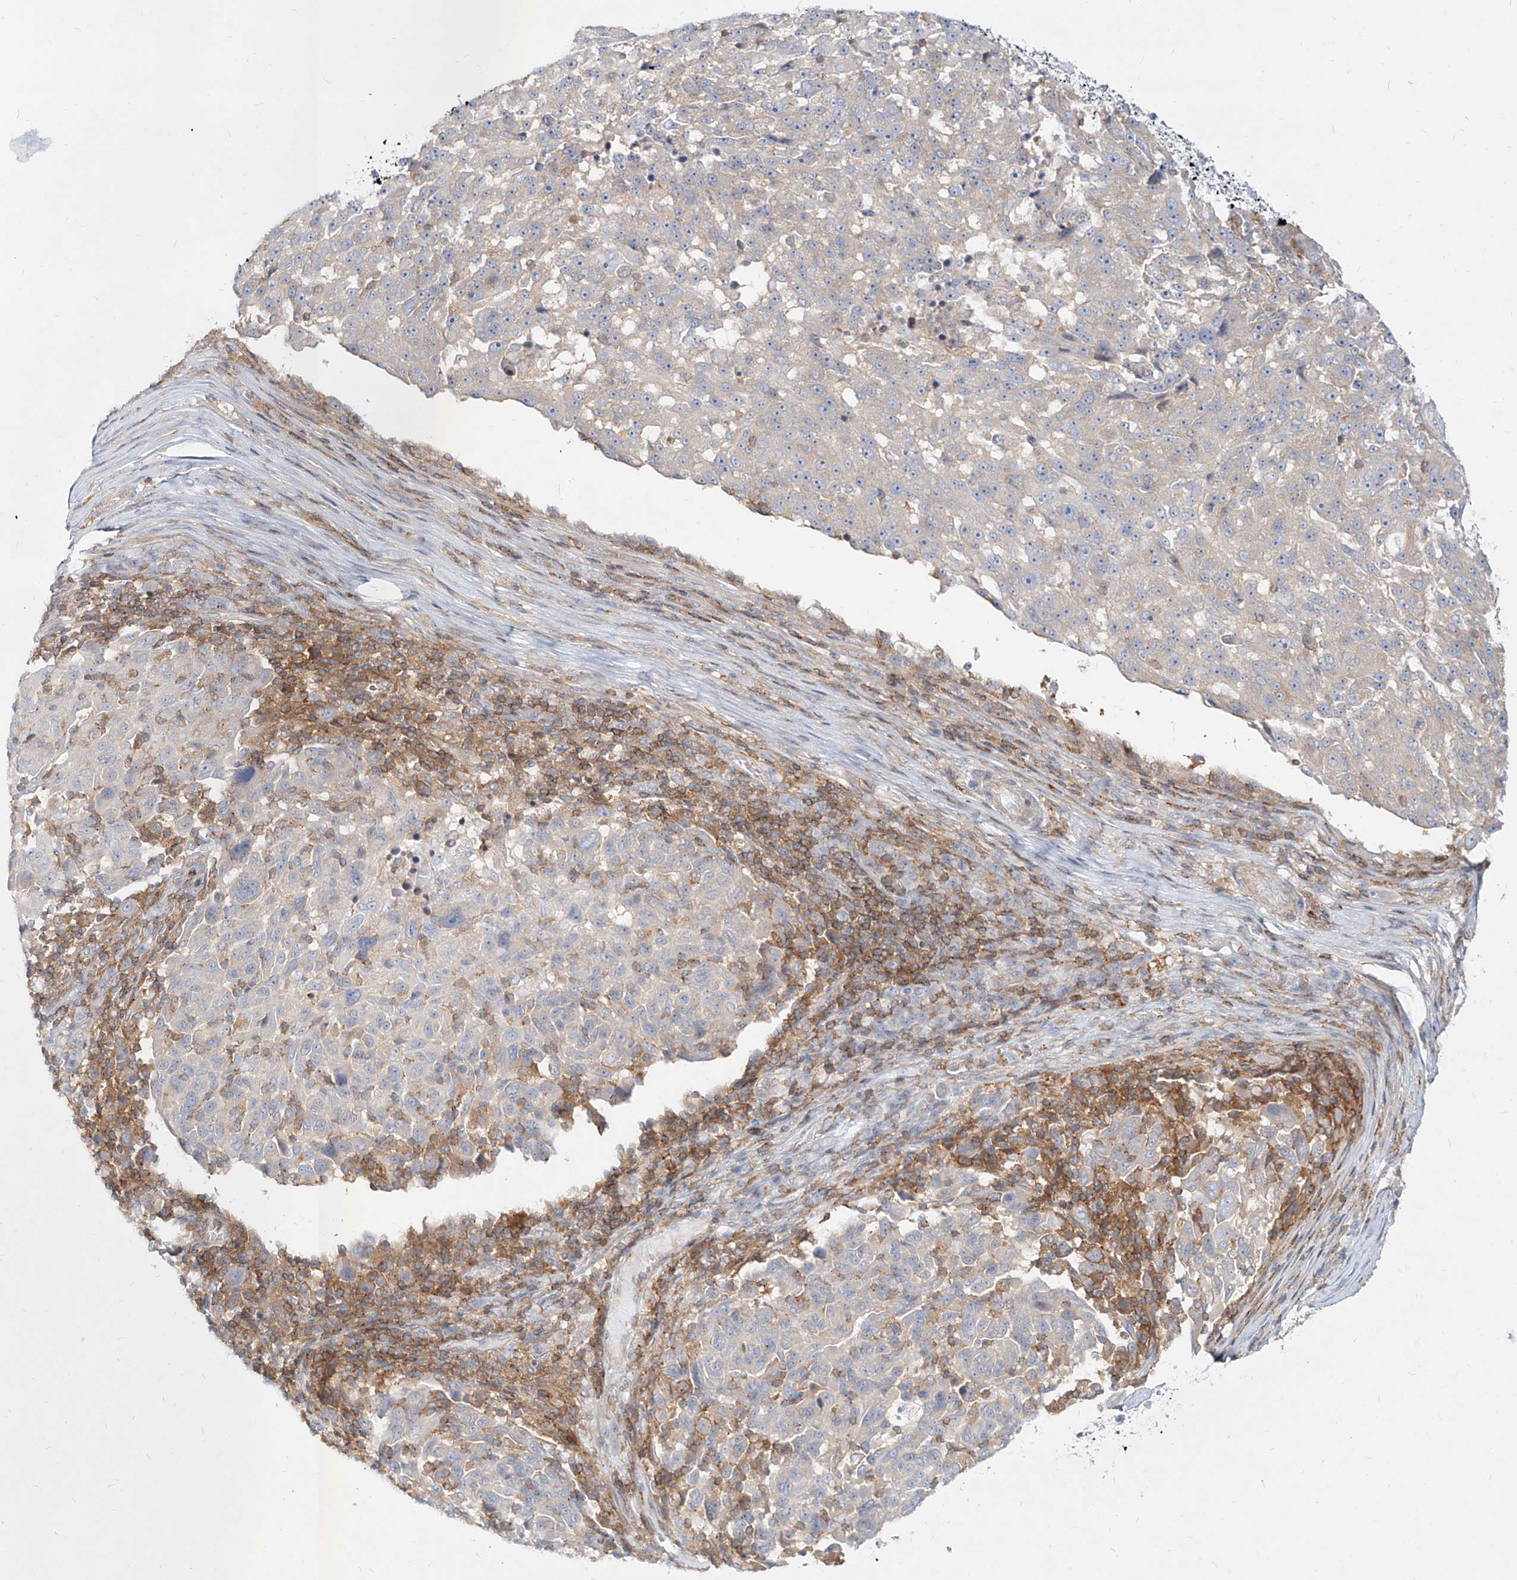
{"staining": {"intensity": "weak", "quantity": "<25%", "location": "cytoplasmic/membranous"}, "tissue": "melanoma", "cell_type": "Tumor cells", "image_type": "cancer", "snomed": [{"axis": "morphology", "description": "Malignant melanoma, NOS"}, {"axis": "topography", "description": "Skin"}], "caption": "IHC histopathology image of neoplastic tissue: human melanoma stained with DAB (3,3'-diaminobenzidine) demonstrates no significant protein positivity in tumor cells.", "gene": "SLC2A12", "patient": {"sex": "male", "age": 53}}